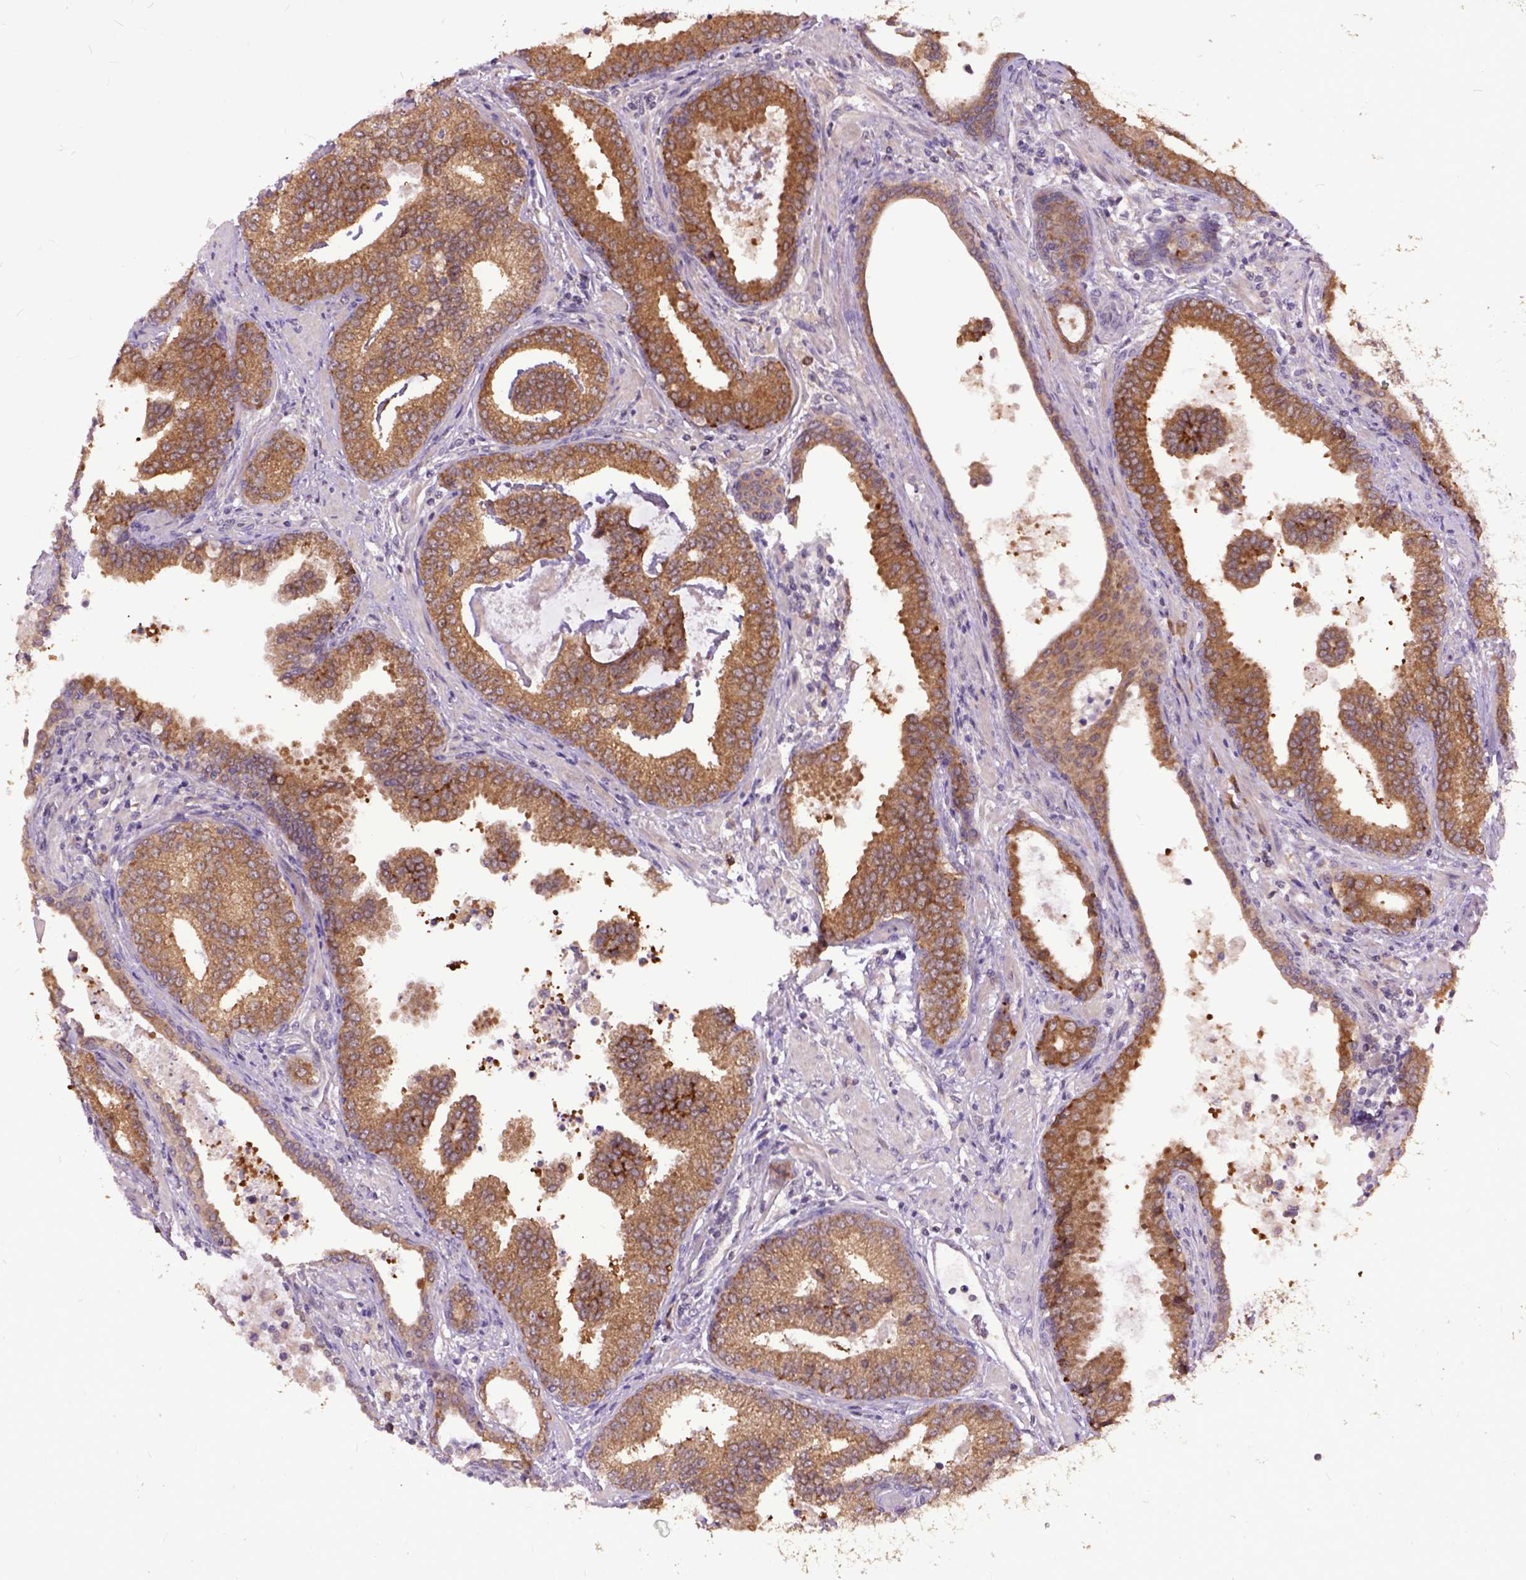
{"staining": {"intensity": "moderate", "quantity": ">75%", "location": "cytoplasmic/membranous"}, "tissue": "prostate cancer", "cell_type": "Tumor cells", "image_type": "cancer", "snomed": [{"axis": "morphology", "description": "Adenocarcinoma, NOS"}, {"axis": "topography", "description": "Prostate"}], "caption": "A micrograph showing moderate cytoplasmic/membranous positivity in approximately >75% of tumor cells in prostate cancer, as visualized by brown immunohistochemical staining.", "gene": "ARL1", "patient": {"sex": "male", "age": 64}}